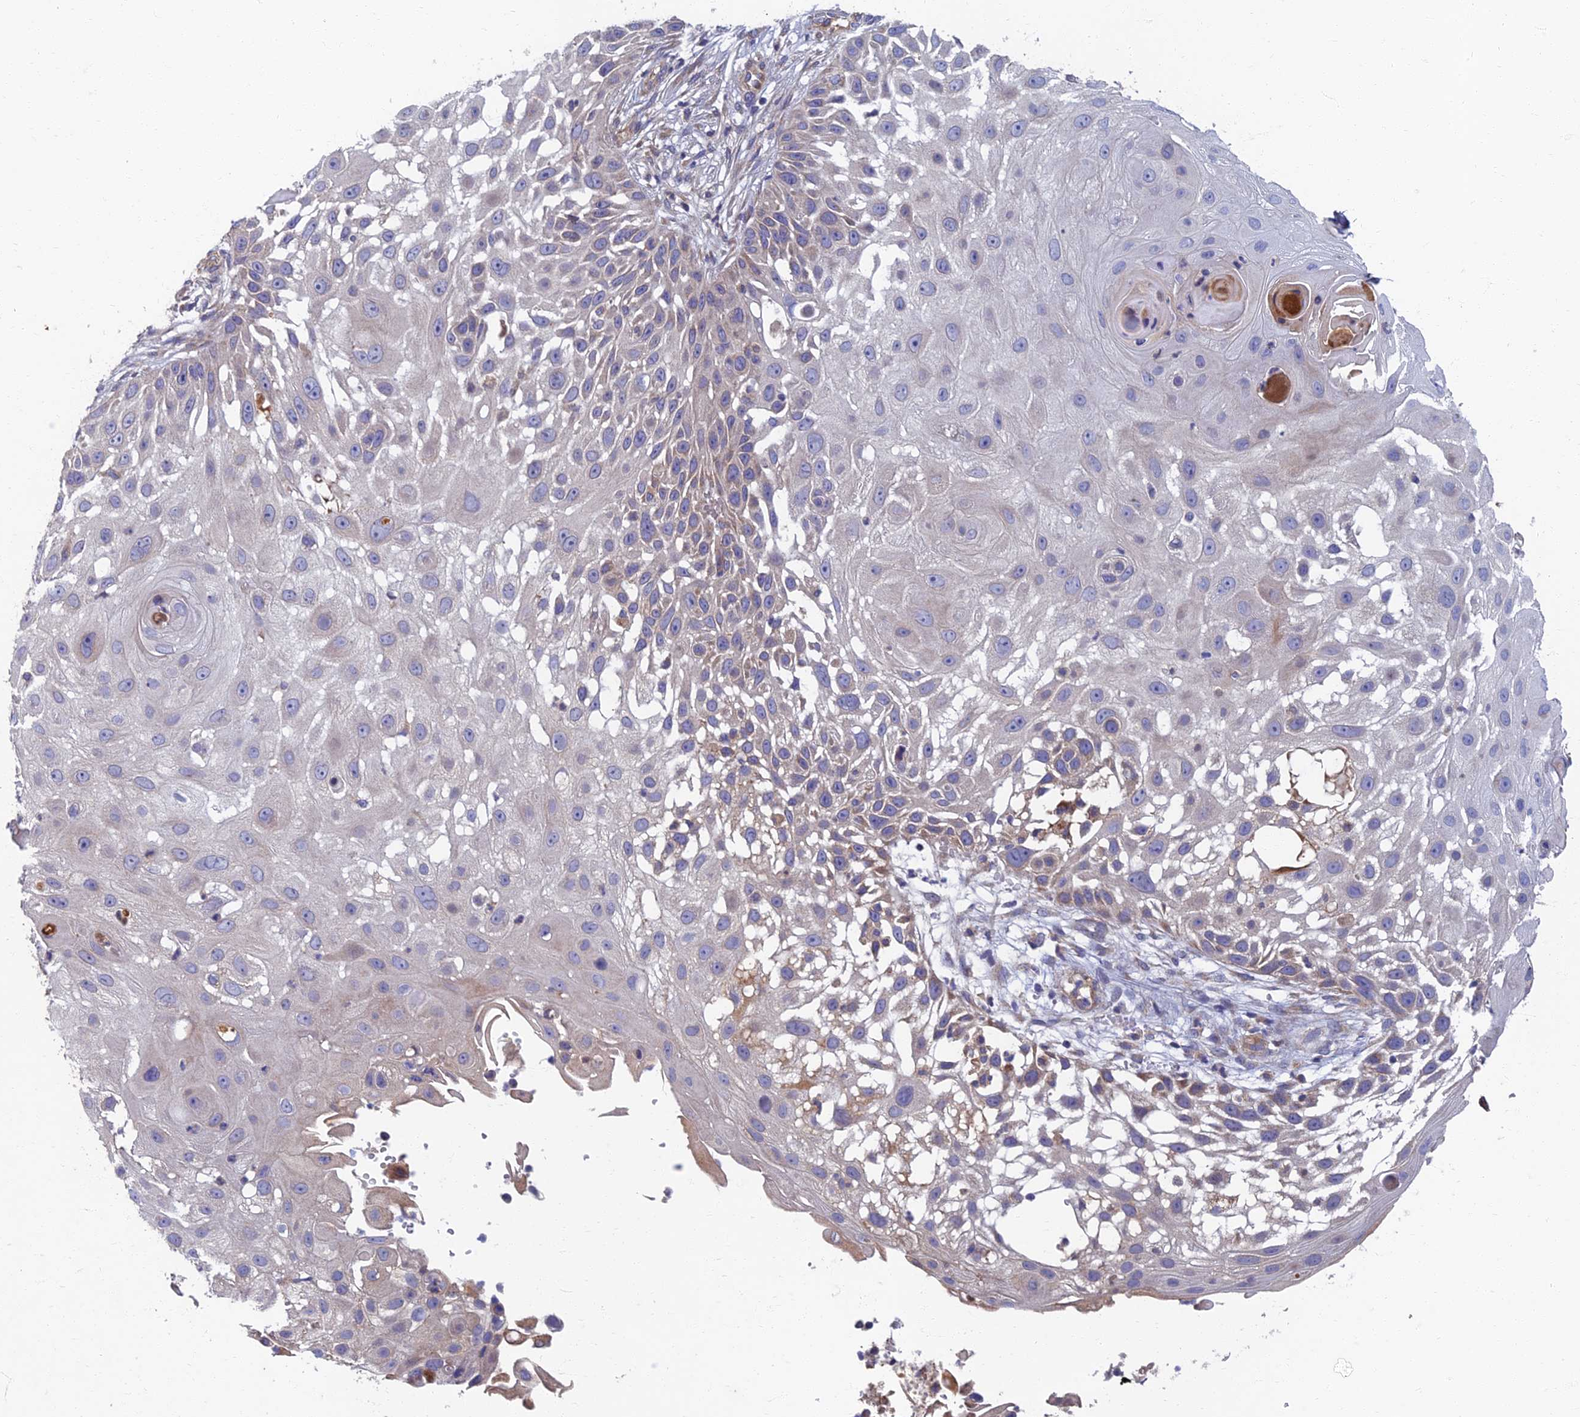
{"staining": {"intensity": "weak", "quantity": "<25%", "location": "cytoplasmic/membranous"}, "tissue": "skin cancer", "cell_type": "Tumor cells", "image_type": "cancer", "snomed": [{"axis": "morphology", "description": "Squamous cell carcinoma, NOS"}, {"axis": "topography", "description": "Skin"}], "caption": "A photomicrograph of human skin squamous cell carcinoma is negative for staining in tumor cells.", "gene": "SOGA1", "patient": {"sex": "female", "age": 44}}